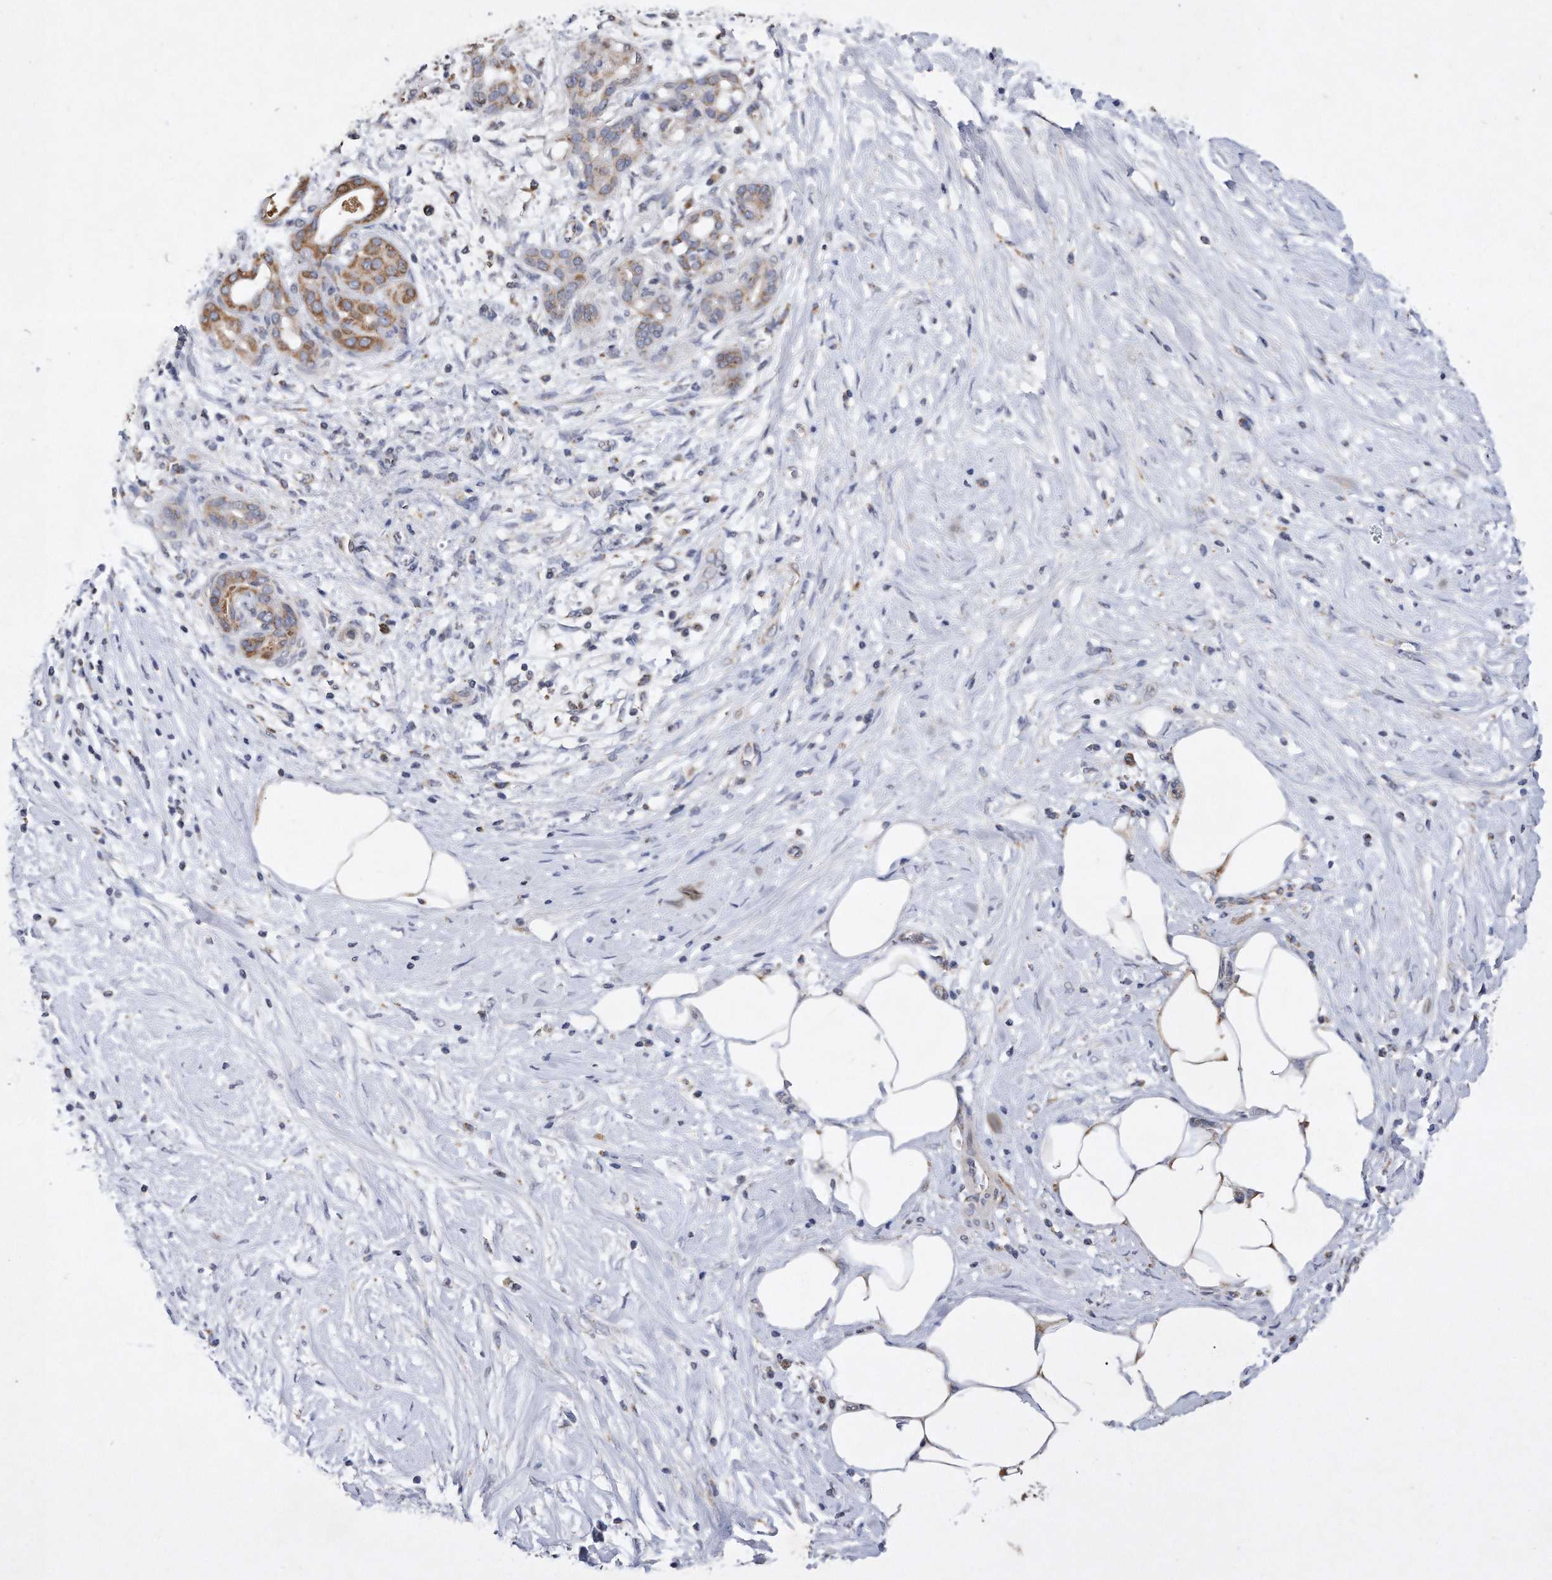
{"staining": {"intensity": "moderate", "quantity": ">75%", "location": "cytoplasmic/membranous"}, "tissue": "pancreatic cancer", "cell_type": "Tumor cells", "image_type": "cancer", "snomed": [{"axis": "morphology", "description": "Adenocarcinoma, NOS"}, {"axis": "topography", "description": "Pancreas"}], "caption": "IHC (DAB) staining of human pancreatic cancer shows moderate cytoplasmic/membranous protein expression in about >75% of tumor cells.", "gene": "PPP5C", "patient": {"sex": "male", "age": 58}}